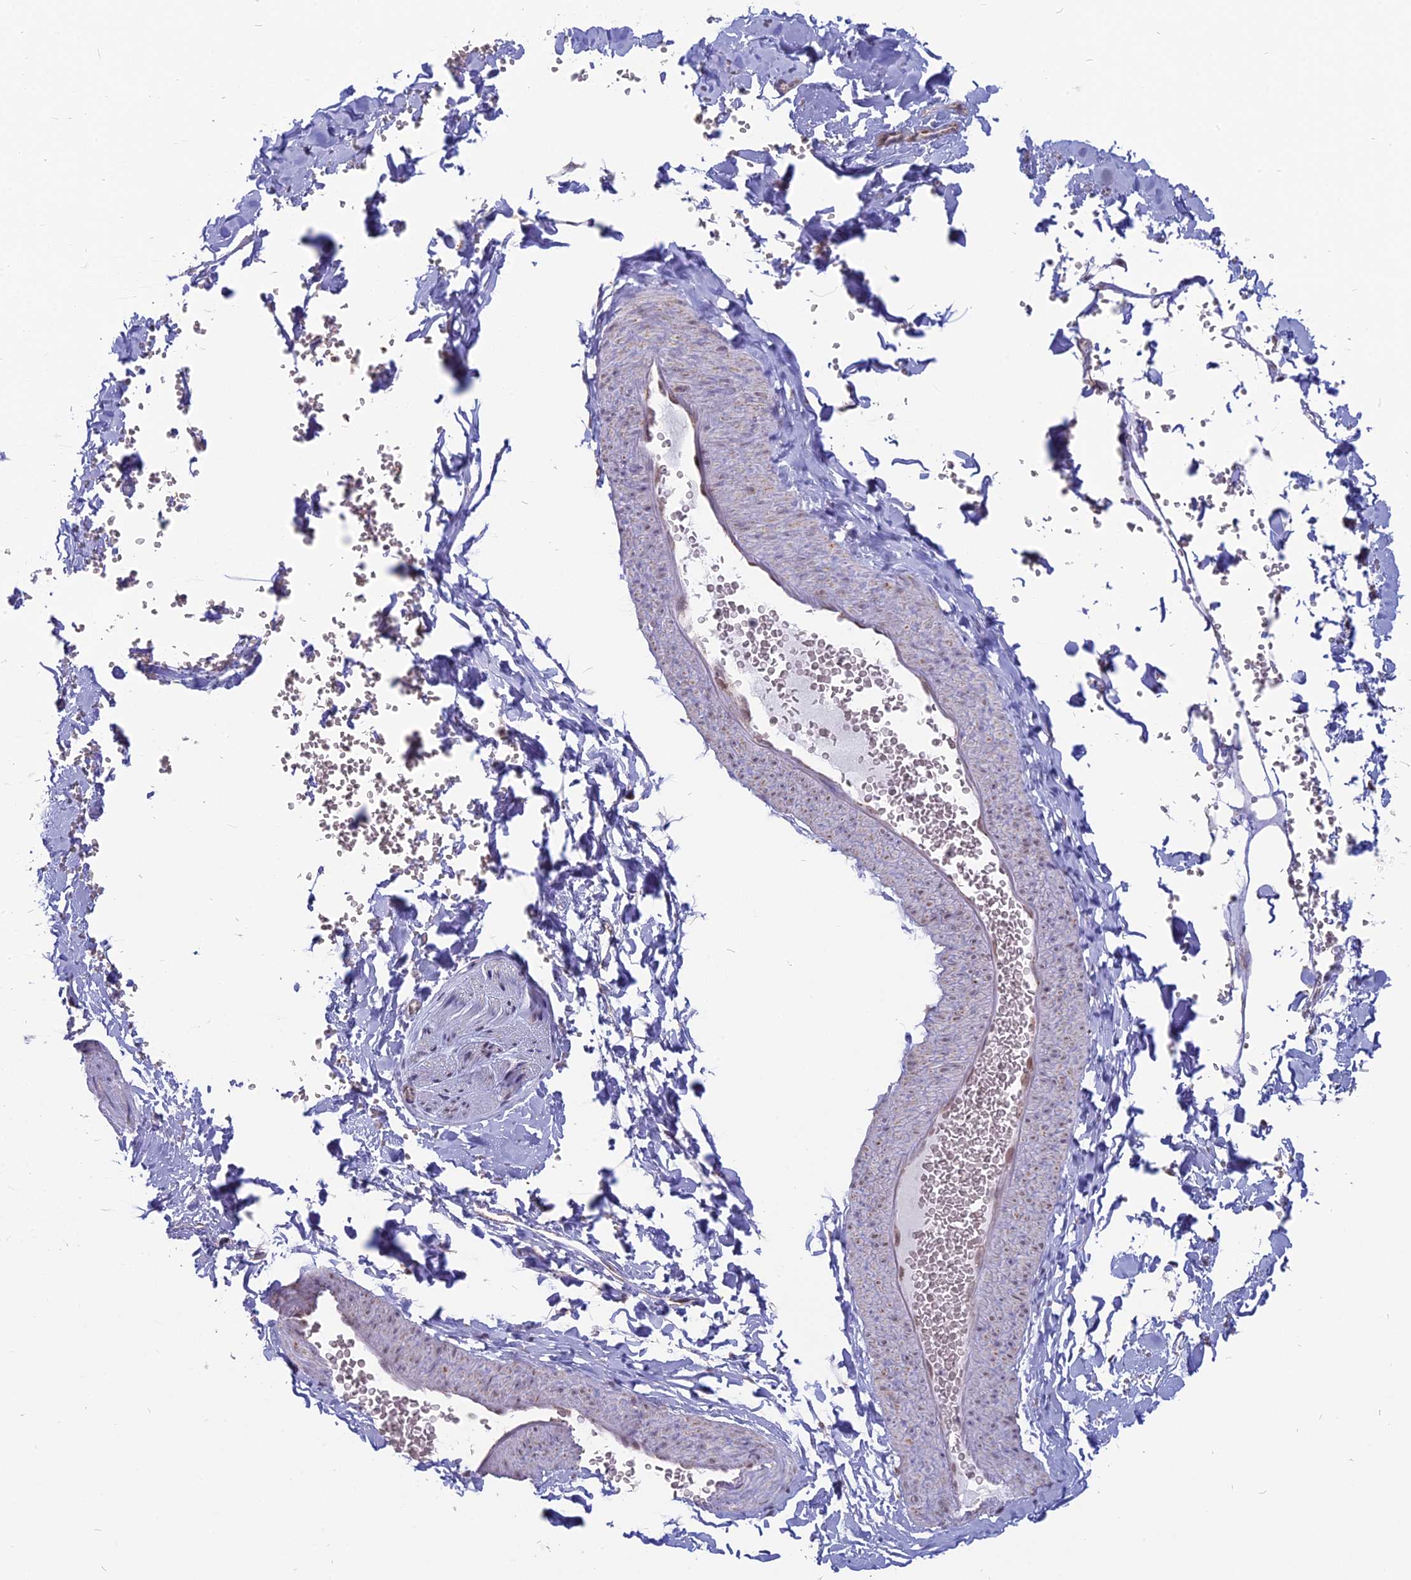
{"staining": {"intensity": "moderate", "quantity": ">75%", "location": "nuclear"}, "tissue": "adipose tissue", "cell_type": "Adipocytes", "image_type": "normal", "snomed": [{"axis": "morphology", "description": "Normal tissue, NOS"}, {"axis": "topography", "description": "Gallbladder"}, {"axis": "topography", "description": "Peripheral nerve tissue"}], "caption": "Adipose tissue stained with a brown dye reveals moderate nuclear positive expression in approximately >75% of adipocytes.", "gene": "ARHGAP40", "patient": {"sex": "male", "age": 38}}